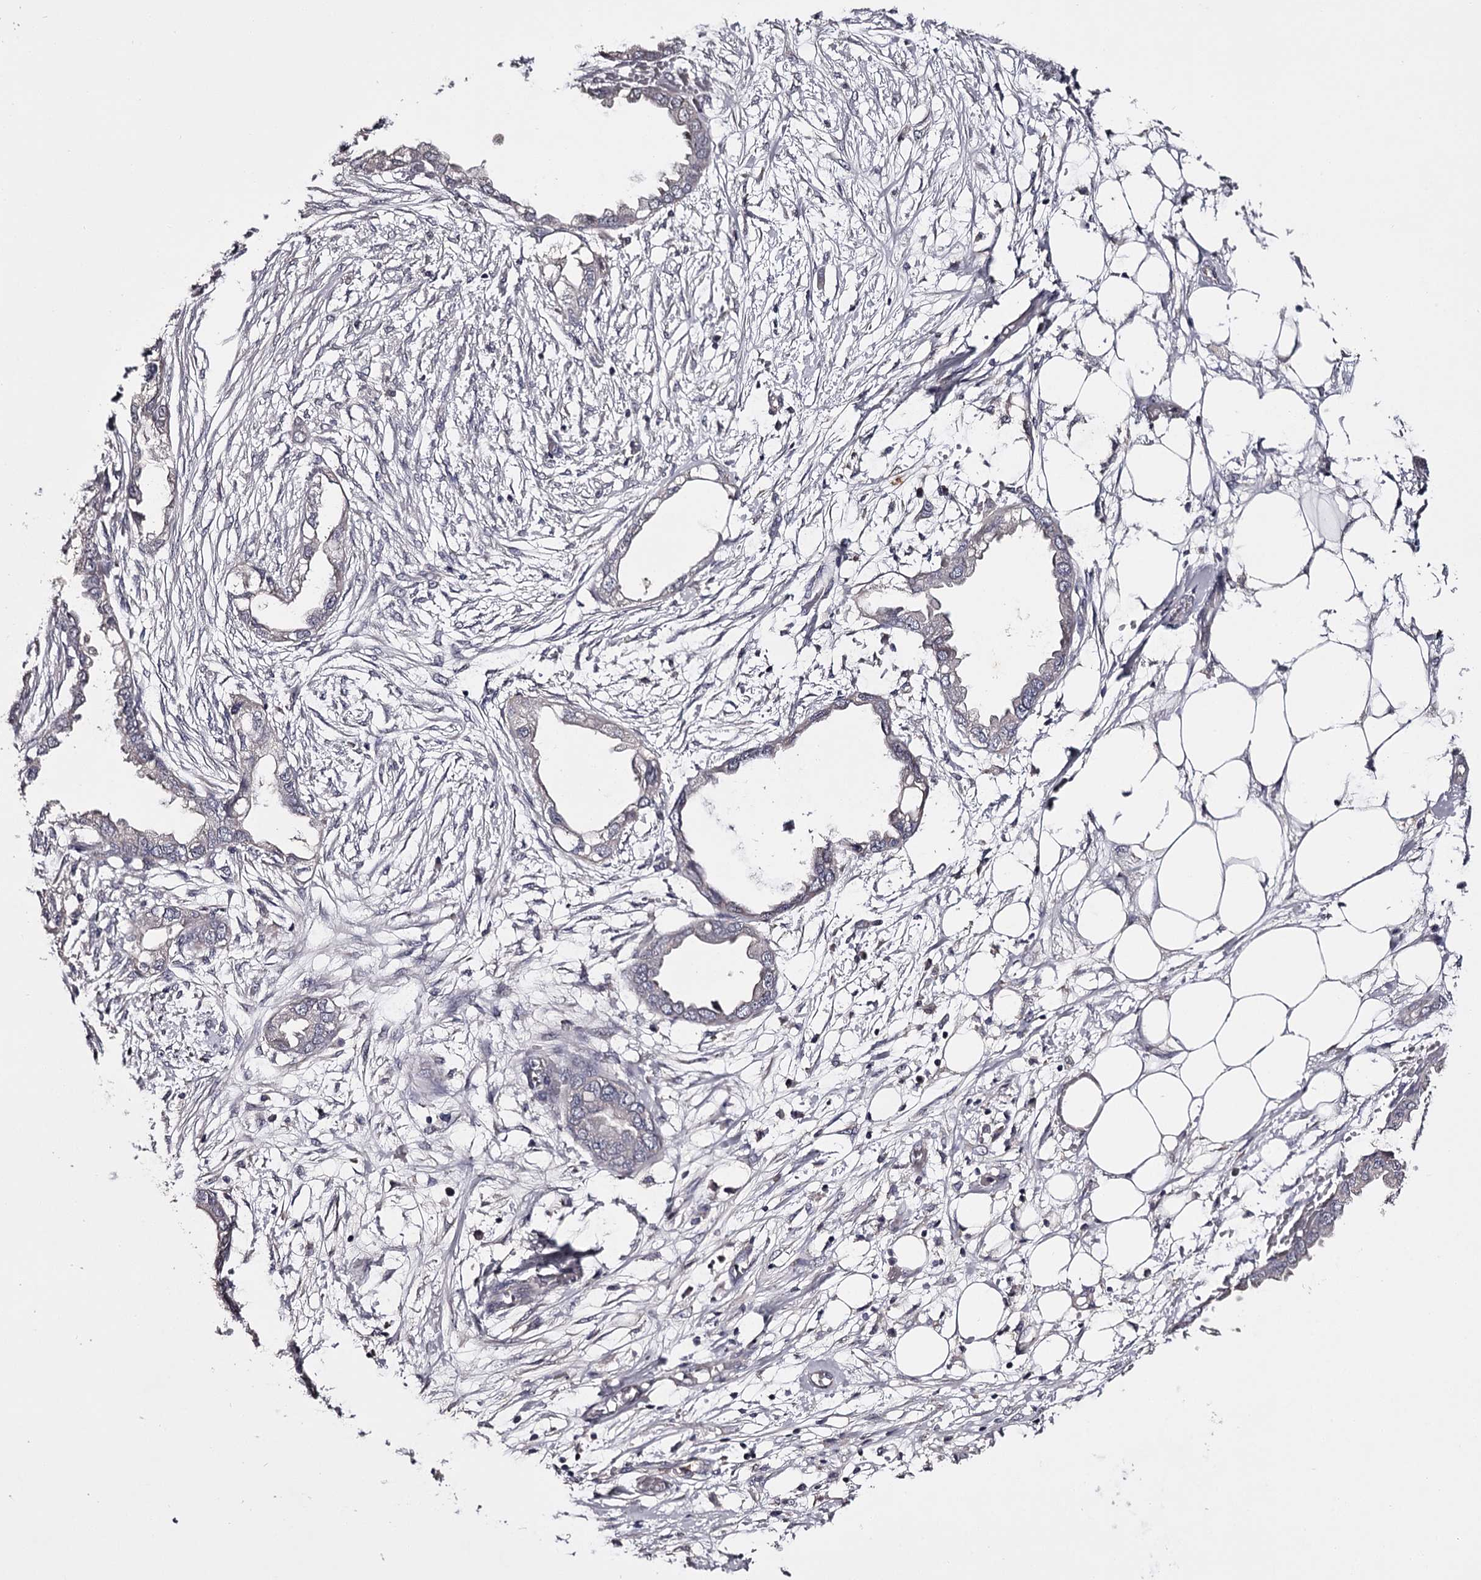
{"staining": {"intensity": "negative", "quantity": "none", "location": "none"}, "tissue": "endometrial cancer", "cell_type": "Tumor cells", "image_type": "cancer", "snomed": [{"axis": "morphology", "description": "Adenocarcinoma, NOS"}, {"axis": "morphology", "description": "Adenocarcinoma, metastatic, NOS"}, {"axis": "topography", "description": "Adipose tissue"}, {"axis": "topography", "description": "Endometrium"}], "caption": "Human endometrial cancer stained for a protein using immunohistochemistry (IHC) displays no expression in tumor cells.", "gene": "PRM2", "patient": {"sex": "female", "age": 67}}